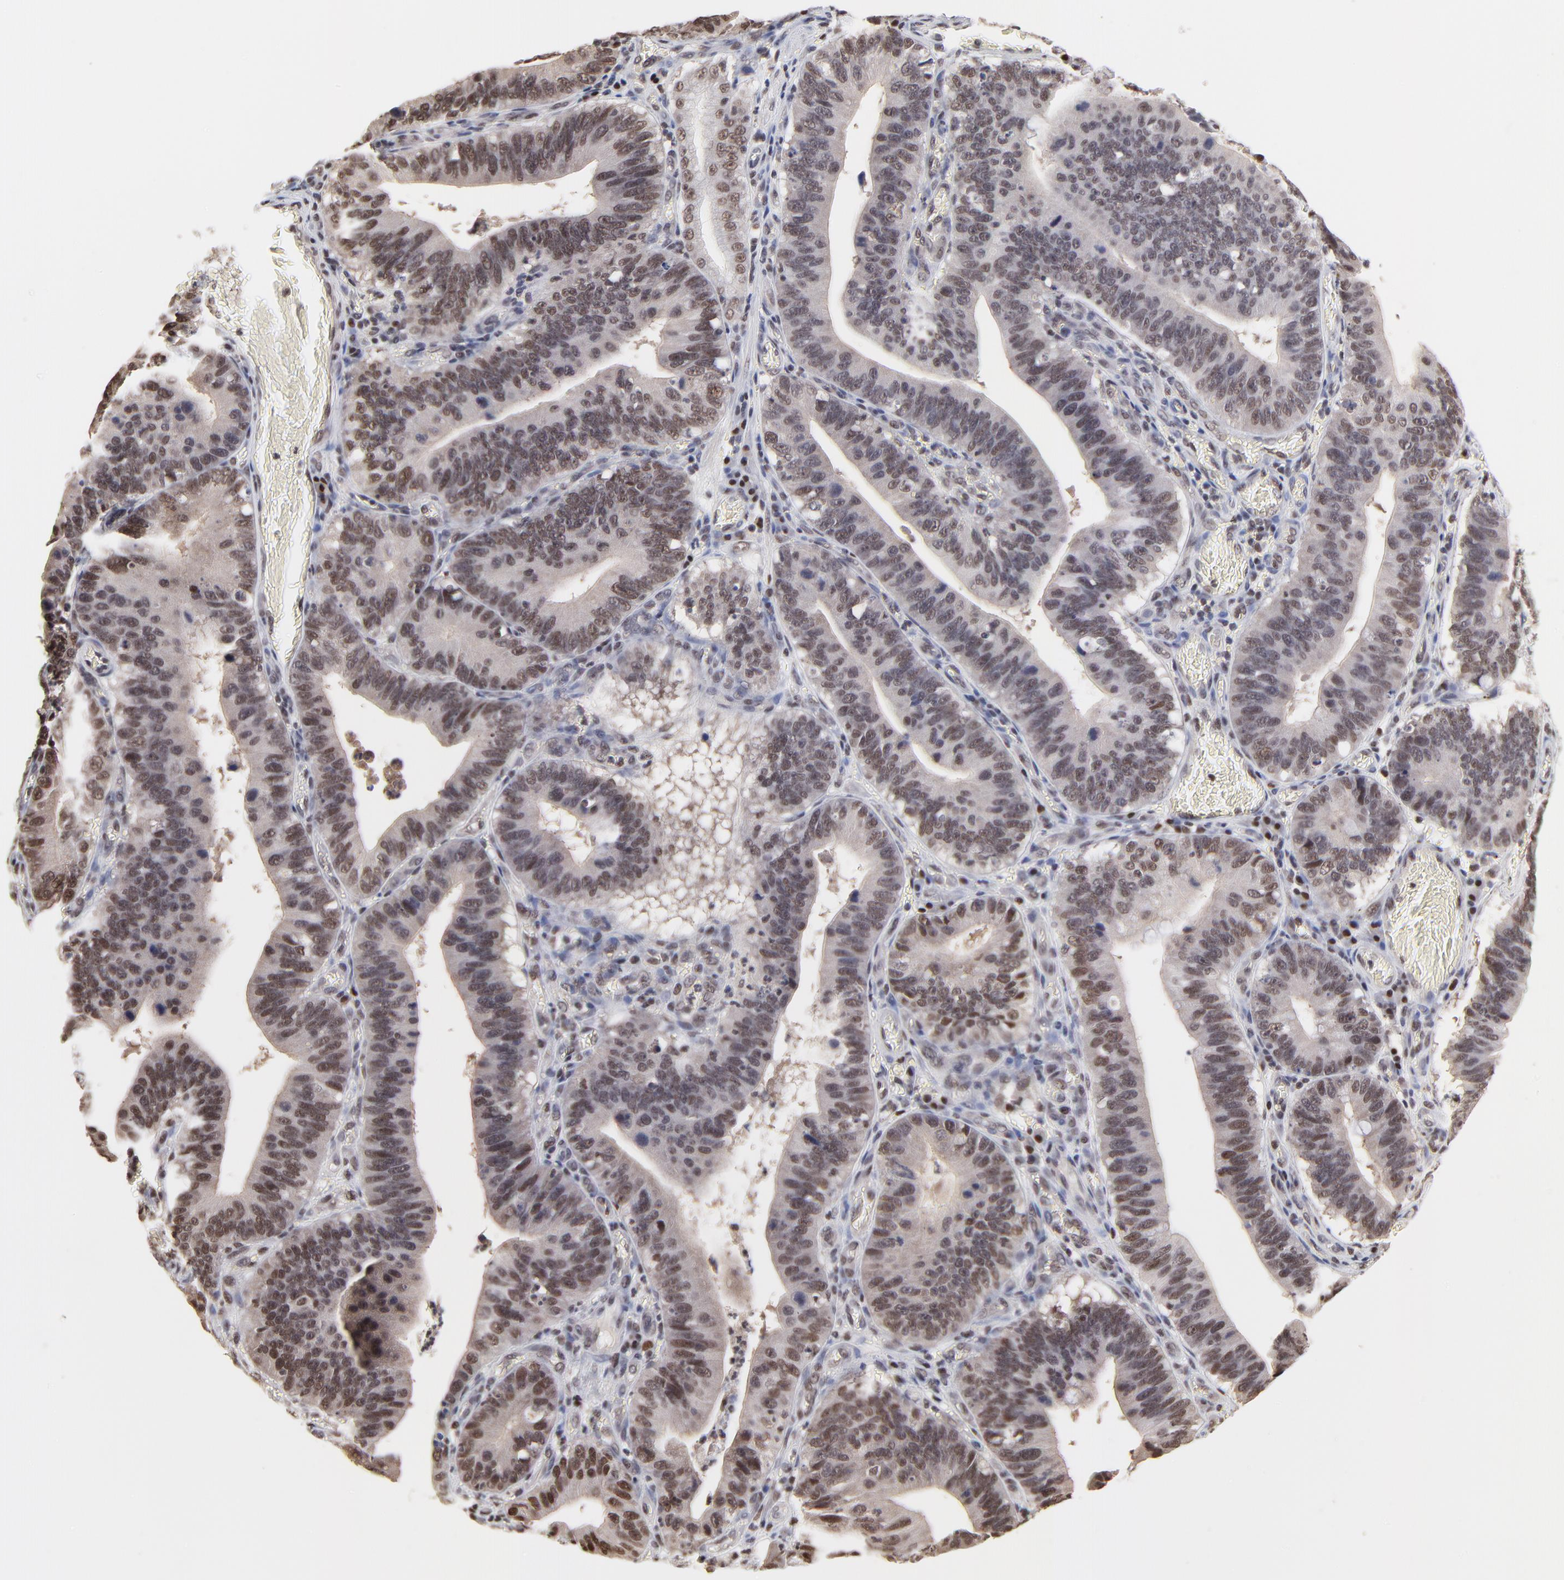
{"staining": {"intensity": "moderate", "quantity": ">75%", "location": "nuclear"}, "tissue": "stomach cancer", "cell_type": "Tumor cells", "image_type": "cancer", "snomed": [{"axis": "morphology", "description": "Adenocarcinoma, NOS"}, {"axis": "topography", "description": "Stomach"}, {"axis": "topography", "description": "Gastric cardia"}], "caption": "The histopathology image demonstrates immunohistochemical staining of stomach adenocarcinoma. There is moderate nuclear staining is appreciated in approximately >75% of tumor cells. (brown staining indicates protein expression, while blue staining denotes nuclei).", "gene": "DSN1", "patient": {"sex": "male", "age": 59}}